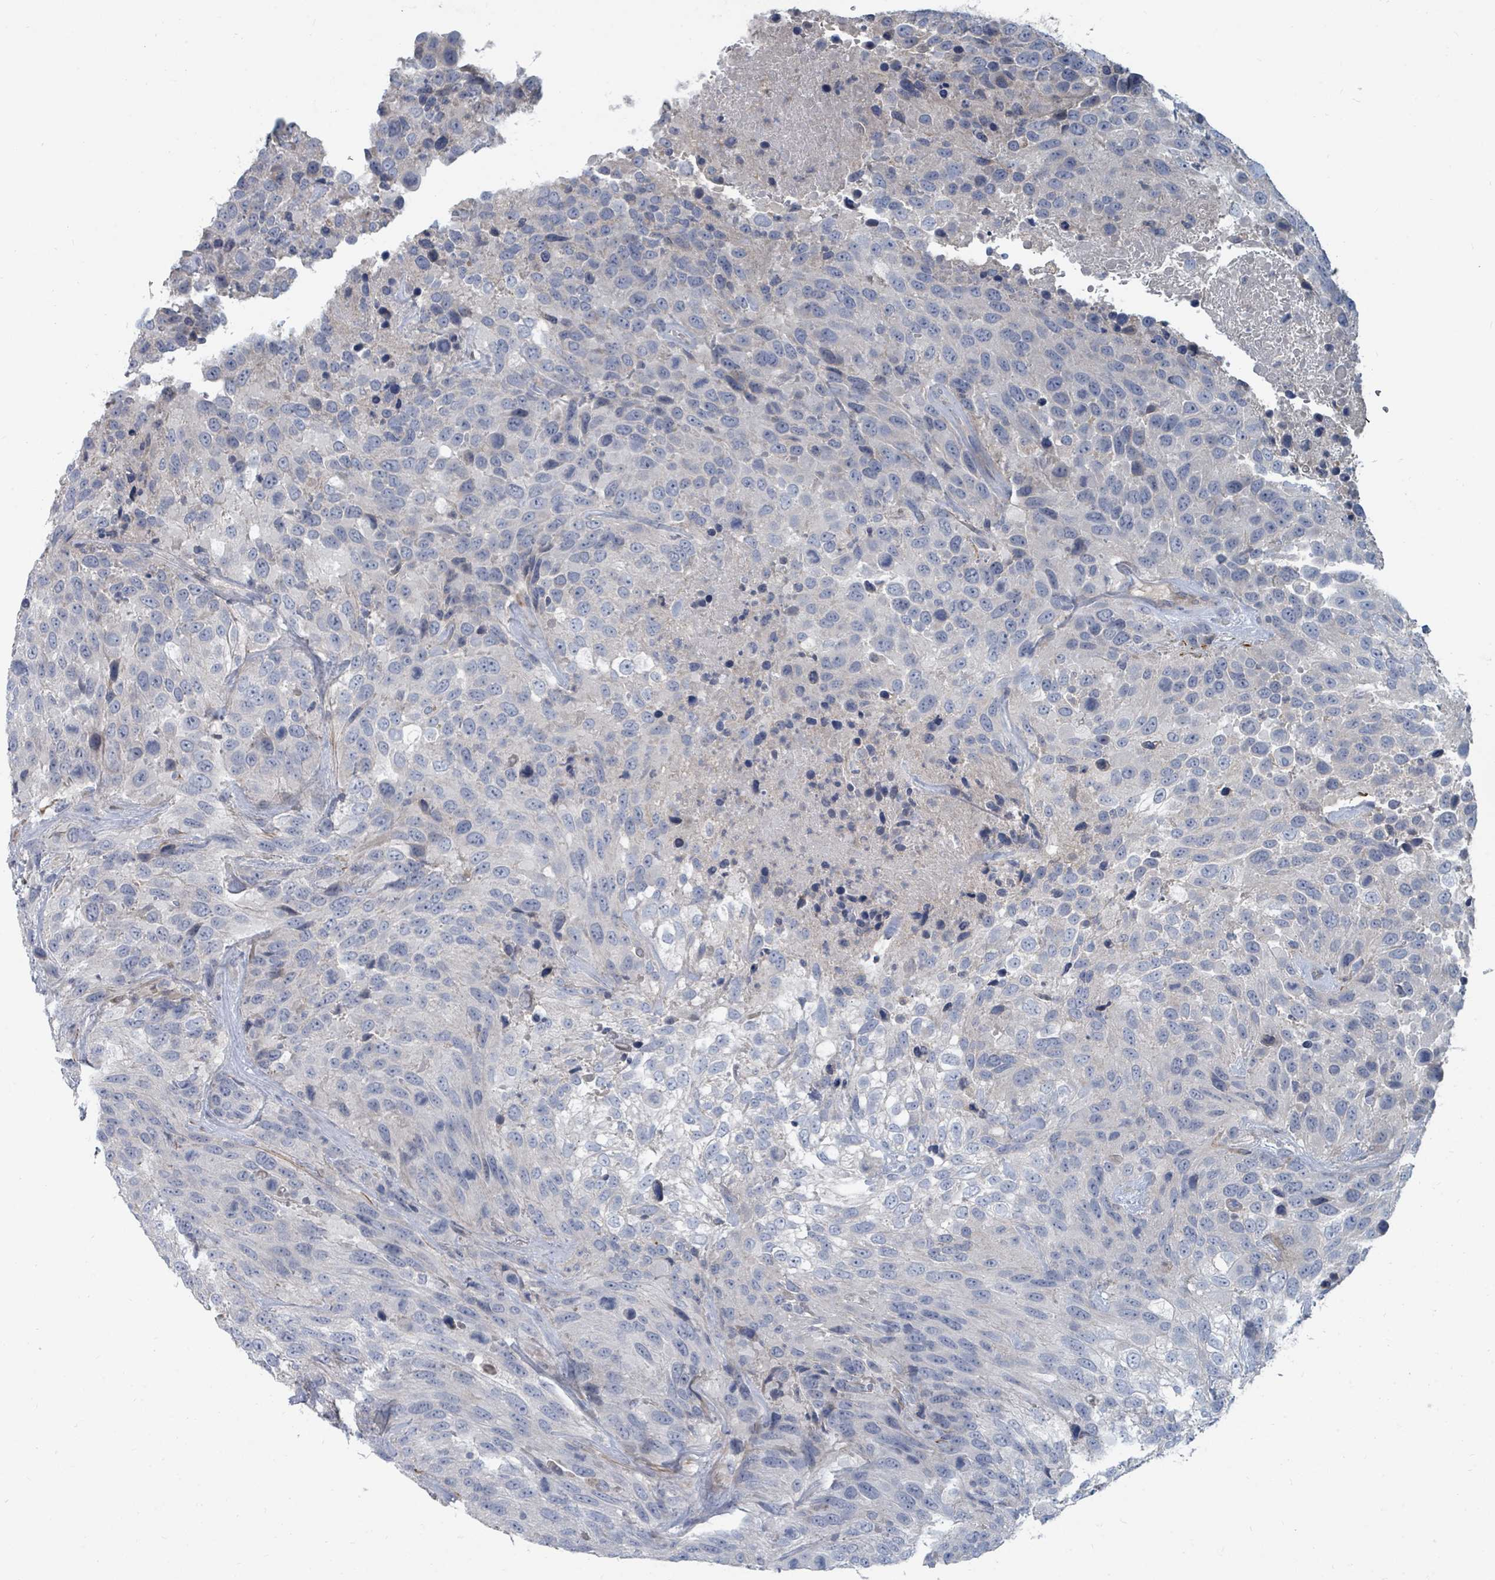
{"staining": {"intensity": "negative", "quantity": "none", "location": "none"}, "tissue": "urothelial cancer", "cell_type": "Tumor cells", "image_type": "cancer", "snomed": [{"axis": "morphology", "description": "Urothelial carcinoma, High grade"}, {"axis": "topography", "description": "Urinary bladder"}], "caption": "Tumor cells are negative for protein expression in human urothelial carcinoma (high-grade).", "gene": "ARGFX", "patient": {"sex": "female", "age": 70}}